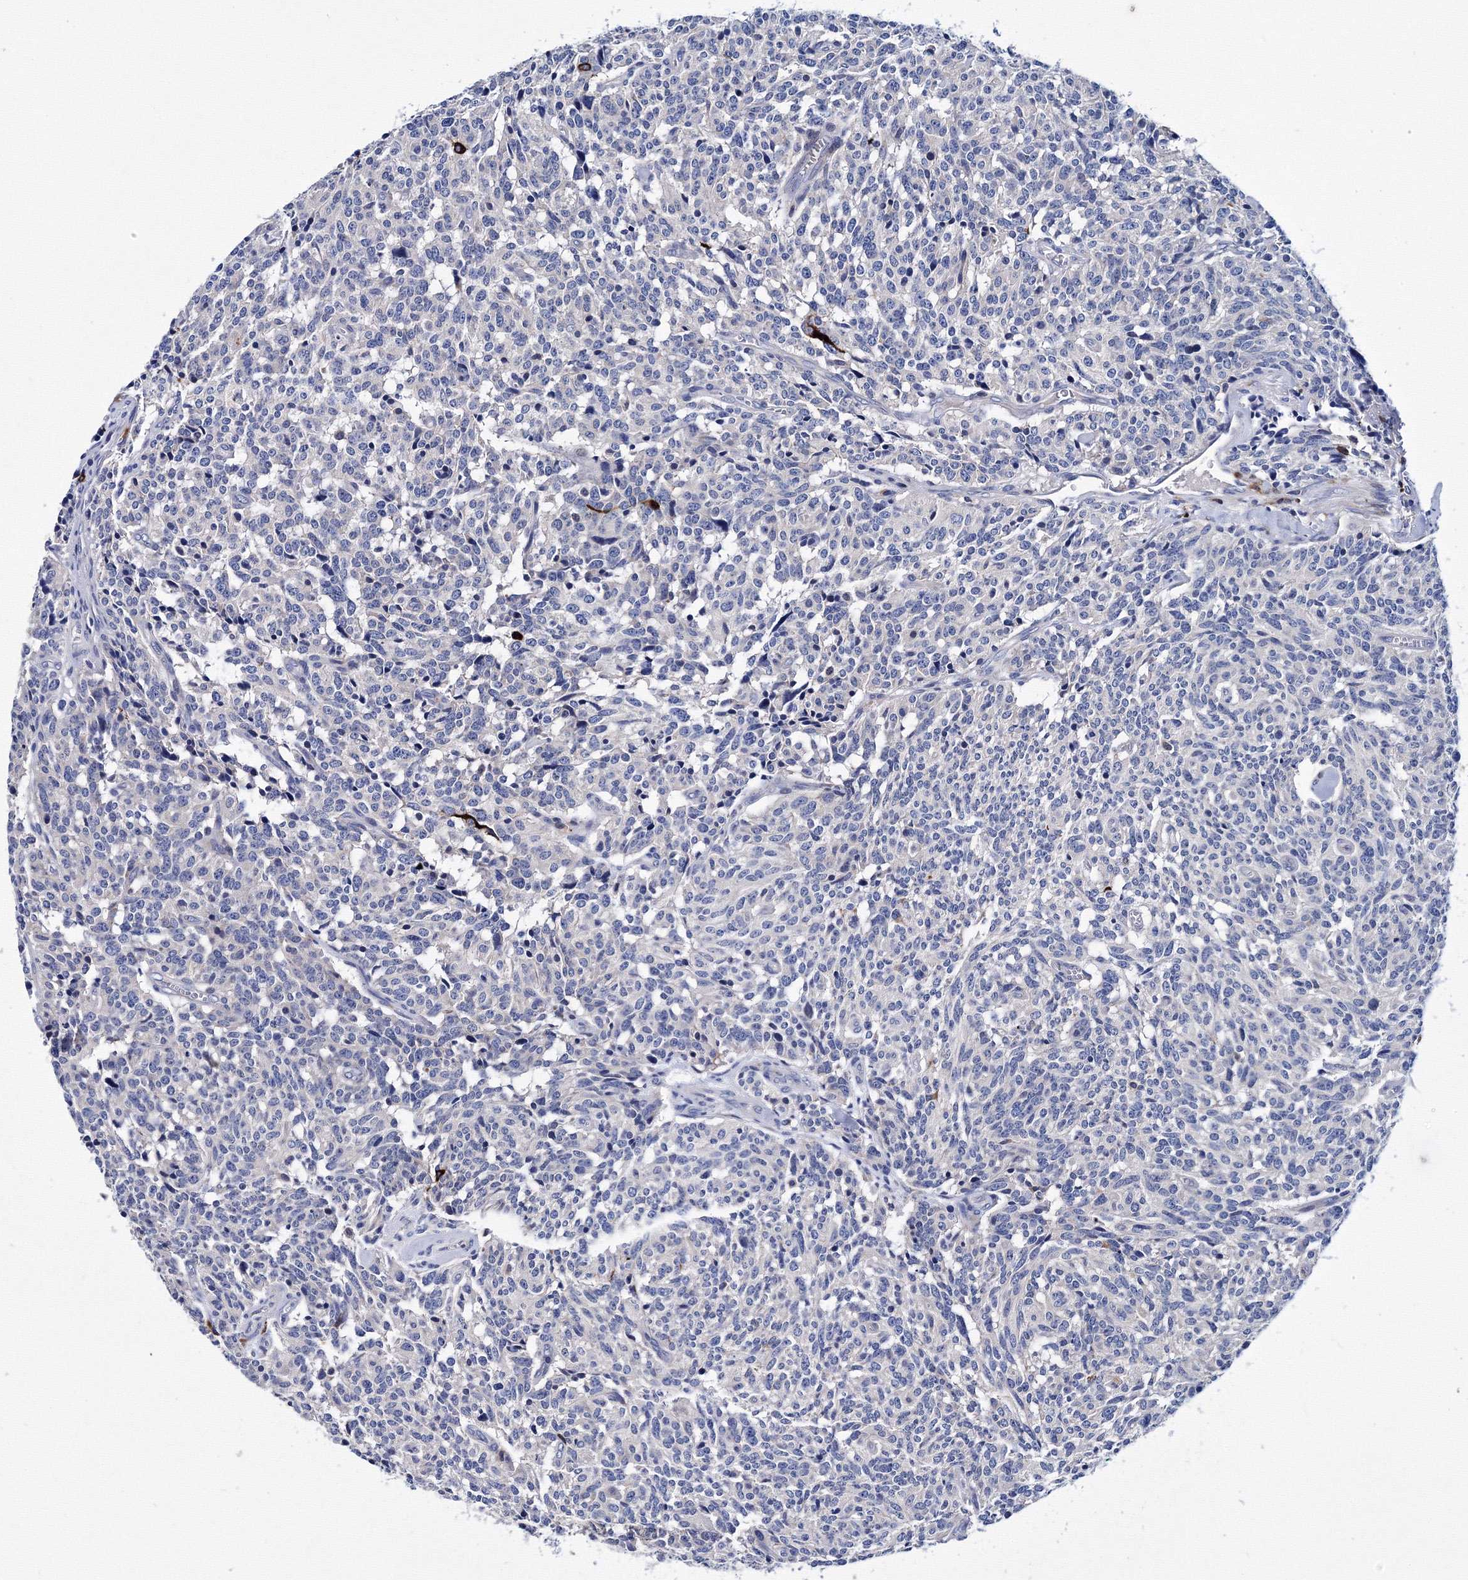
{"staining": {"intensity": "negative", "quantity": "none", "location": "none"}, "tissue": "carcinoid", "cell_type": "Tumor cells", "image_type": "cancer", "snomed": [{"axis": "morphology", "description": "Carcinoid, malignant, NOS"}, {"axis": "topography", "description": "Lung"}], "caption": "This is an immunohistochemistry image of malignant carcinoid. There is no expression in tumor cells.", "gene": "TRPM2", "patient": {"sex": "female", "age": 46}}